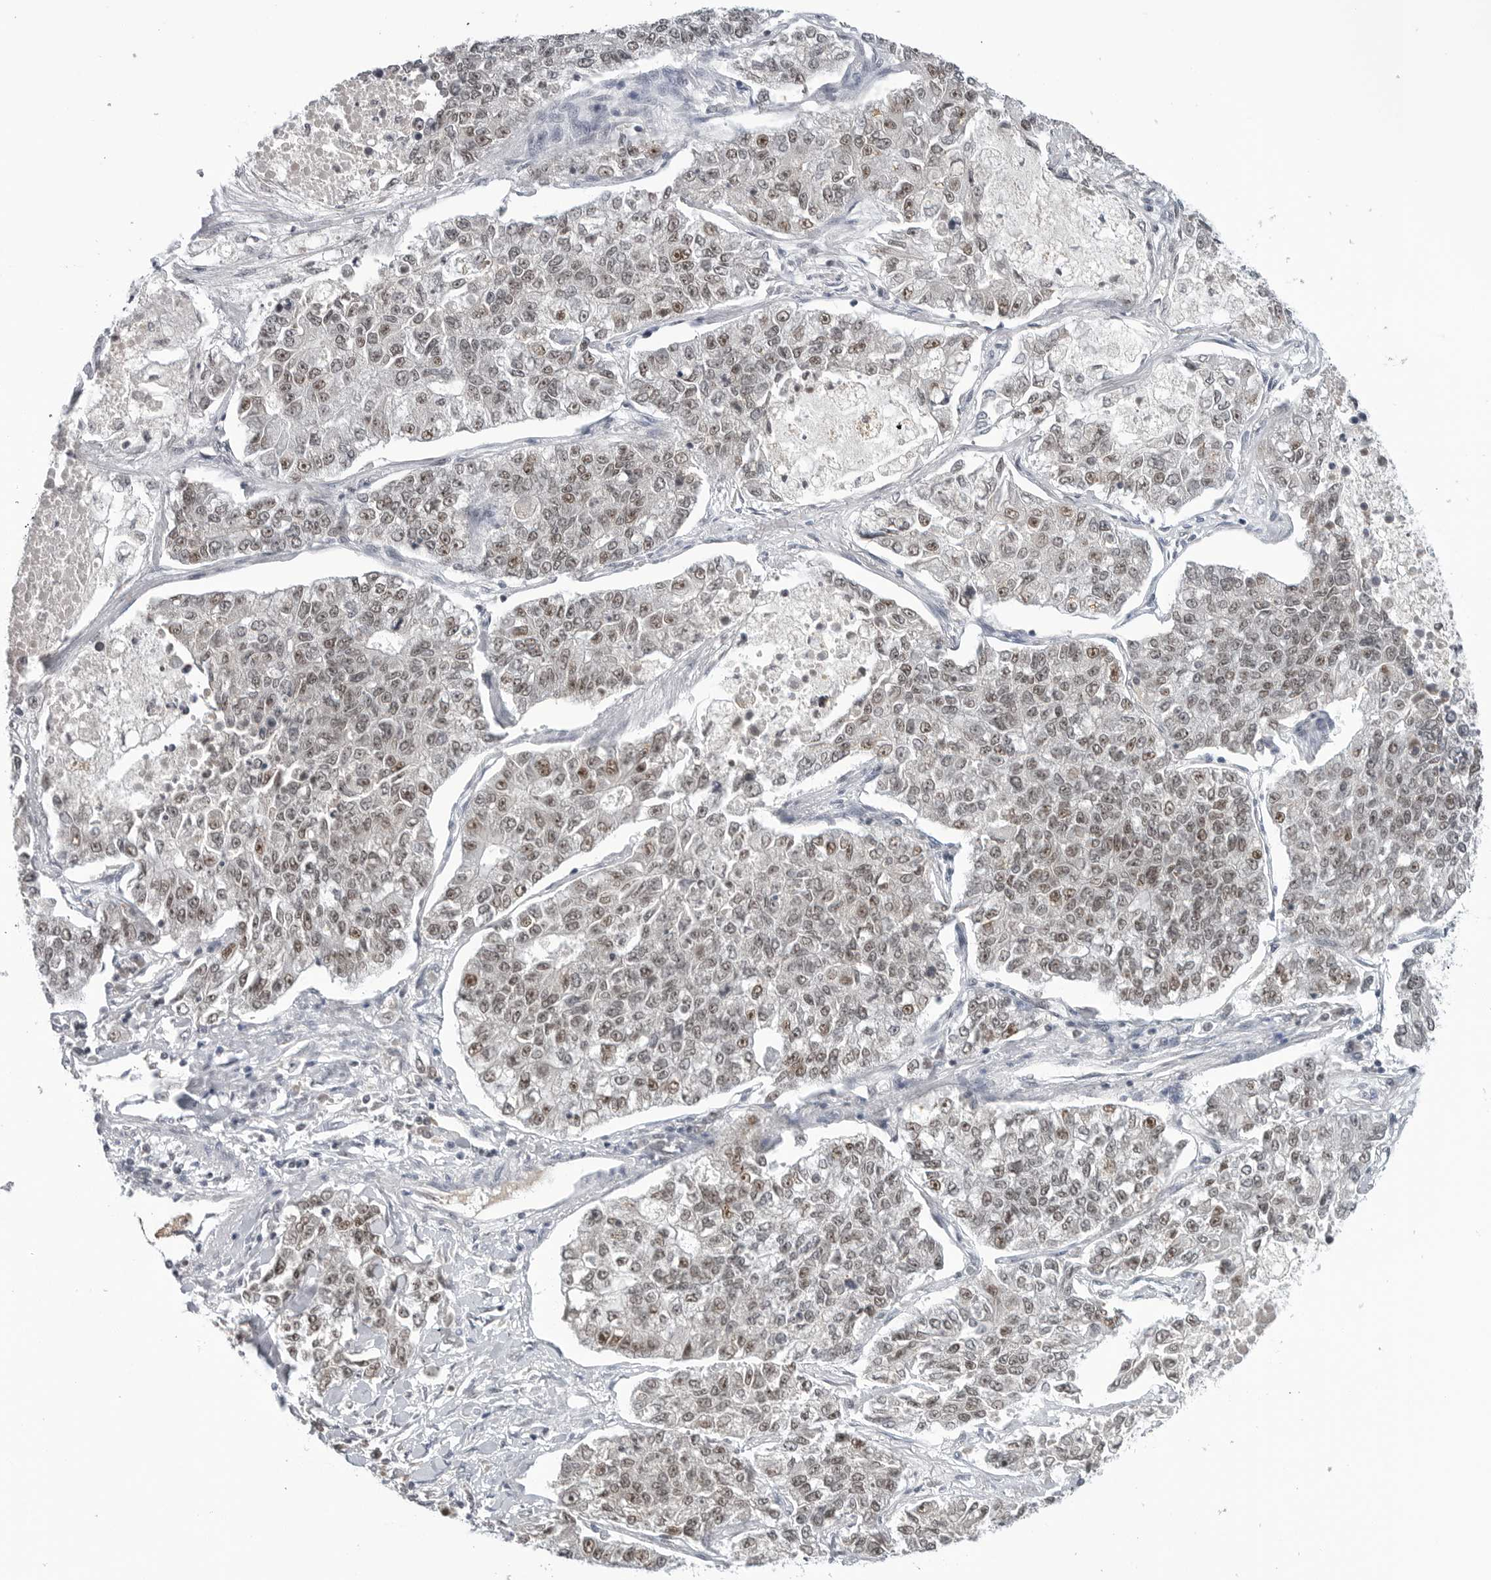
{"staining": {"intensity": "moderate", "quantity": "25%-75%", "location": "nuclear"}, "tissue": "lung cancer", "cell_type": "Tumor cells", "image_type": "cancer", "snomed": [{"axis": "morphology", "description": "Adenocarcinoma, NOS"}, {"axis": "topography", "description": "Lung"}], "caption": "The image displays immunohistochemical staining of lung cancer. There is moderate nuclear staining is identified in approximately 25%-75% of tumor cells.", "gene": "WRAP53", "patient": {"sex": "male", "age": 49}}